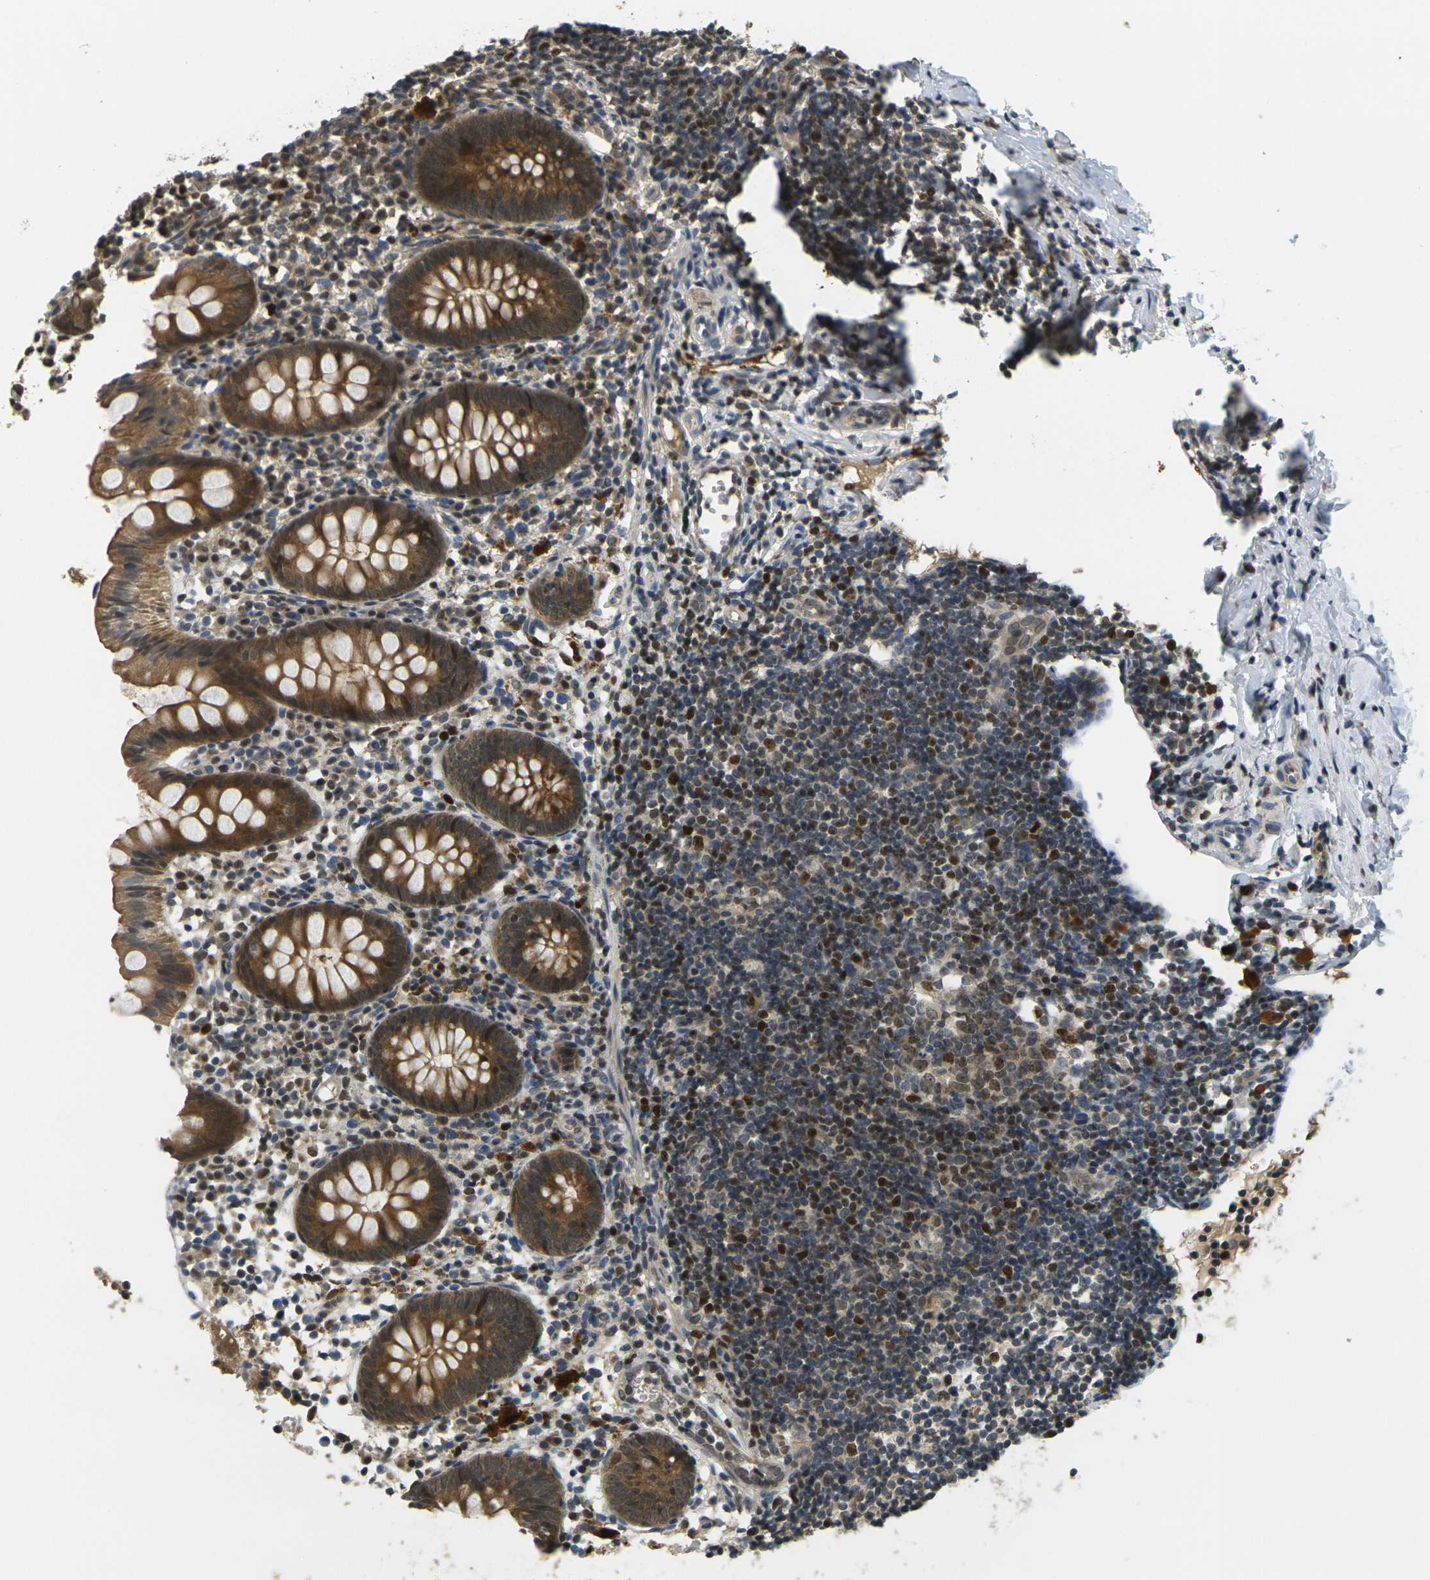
{"staining": {"intensity": "strong", "quantity": ">75%", "location": "cytoplasmic/membranous"}, "tissue": "appendix", "cell_type": "Glandular cells", "image_type": "normal", "snomed": [{"axis": "morphology", "description": "Normal tissue, NOS"}, {"axis": "topography", "description": "Appendix"}], "caption": "Immunohistochemistry (IHC) of benign appendix shows high levels of strong cytoplasmic/membranous staining in approximately >75% of glandular cells. (DAB IHC, brown staining for protein, blue staining for nuclei).", "gene": "KLHL8", "patient": {"sex": "female", "age": 20}}